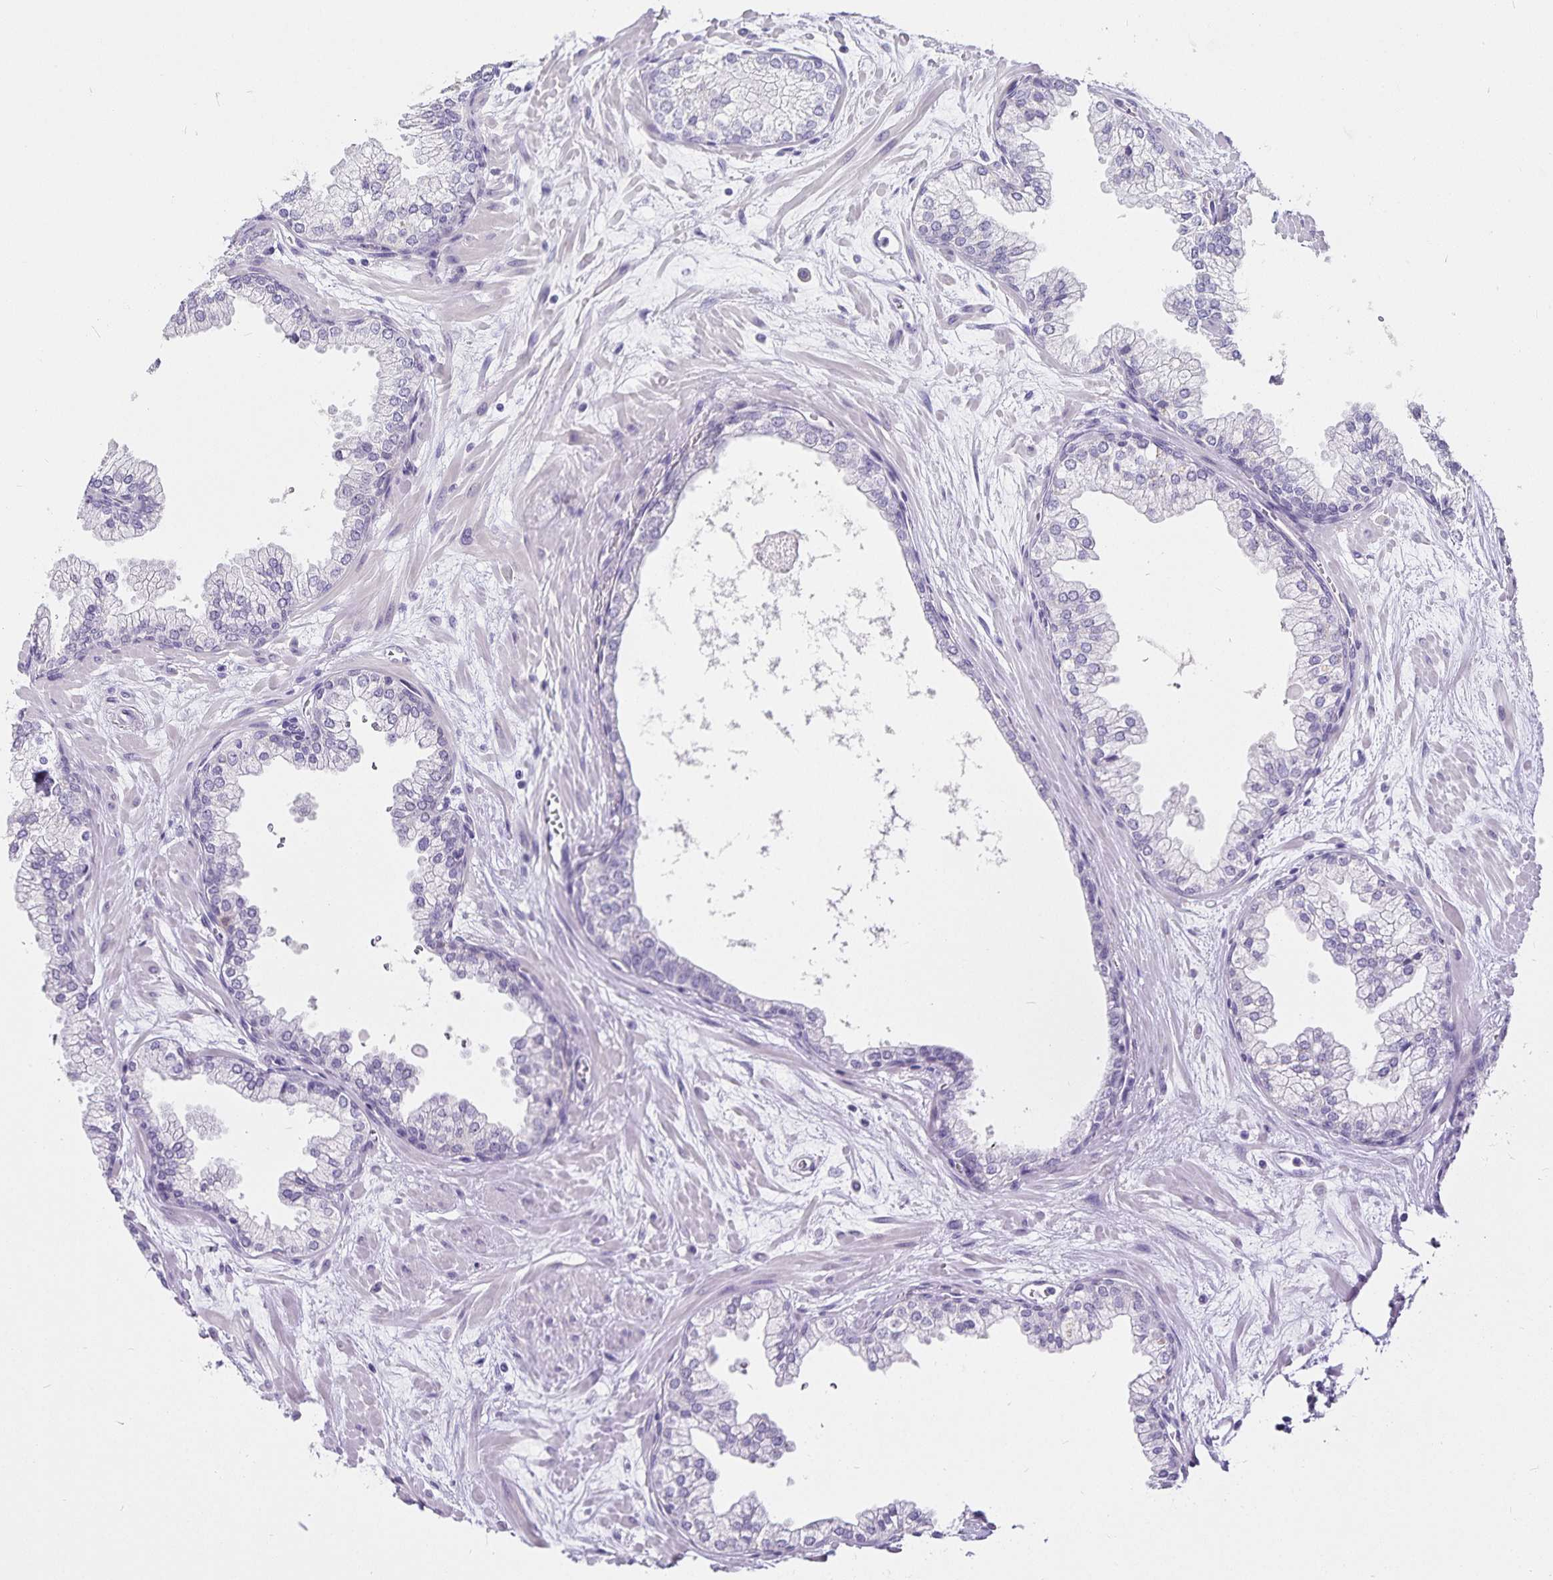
{"staining": {"intensity": "negative", "quantity": "none", "location": "none"}, "tissue": "prostate", "cell_type": "Glandular cells", "image_type": "normal", "snomed": [{"axis": "morphology", "description": "Normal tissue, NOS"}, {"axis": "topography", "description": "Prostate"}, {"axis": "topography", "description": "Peripheral nerve tissue"}], "caption": "Immunohistochemistry (IHC) of unremarkable prostate displays no expression in glandular cells. (DAB immunohistochemistry visualized using brightfield microscopy, high magnification).", "gene": "CA12", "patient": {"sex": "male", "age": 61}}